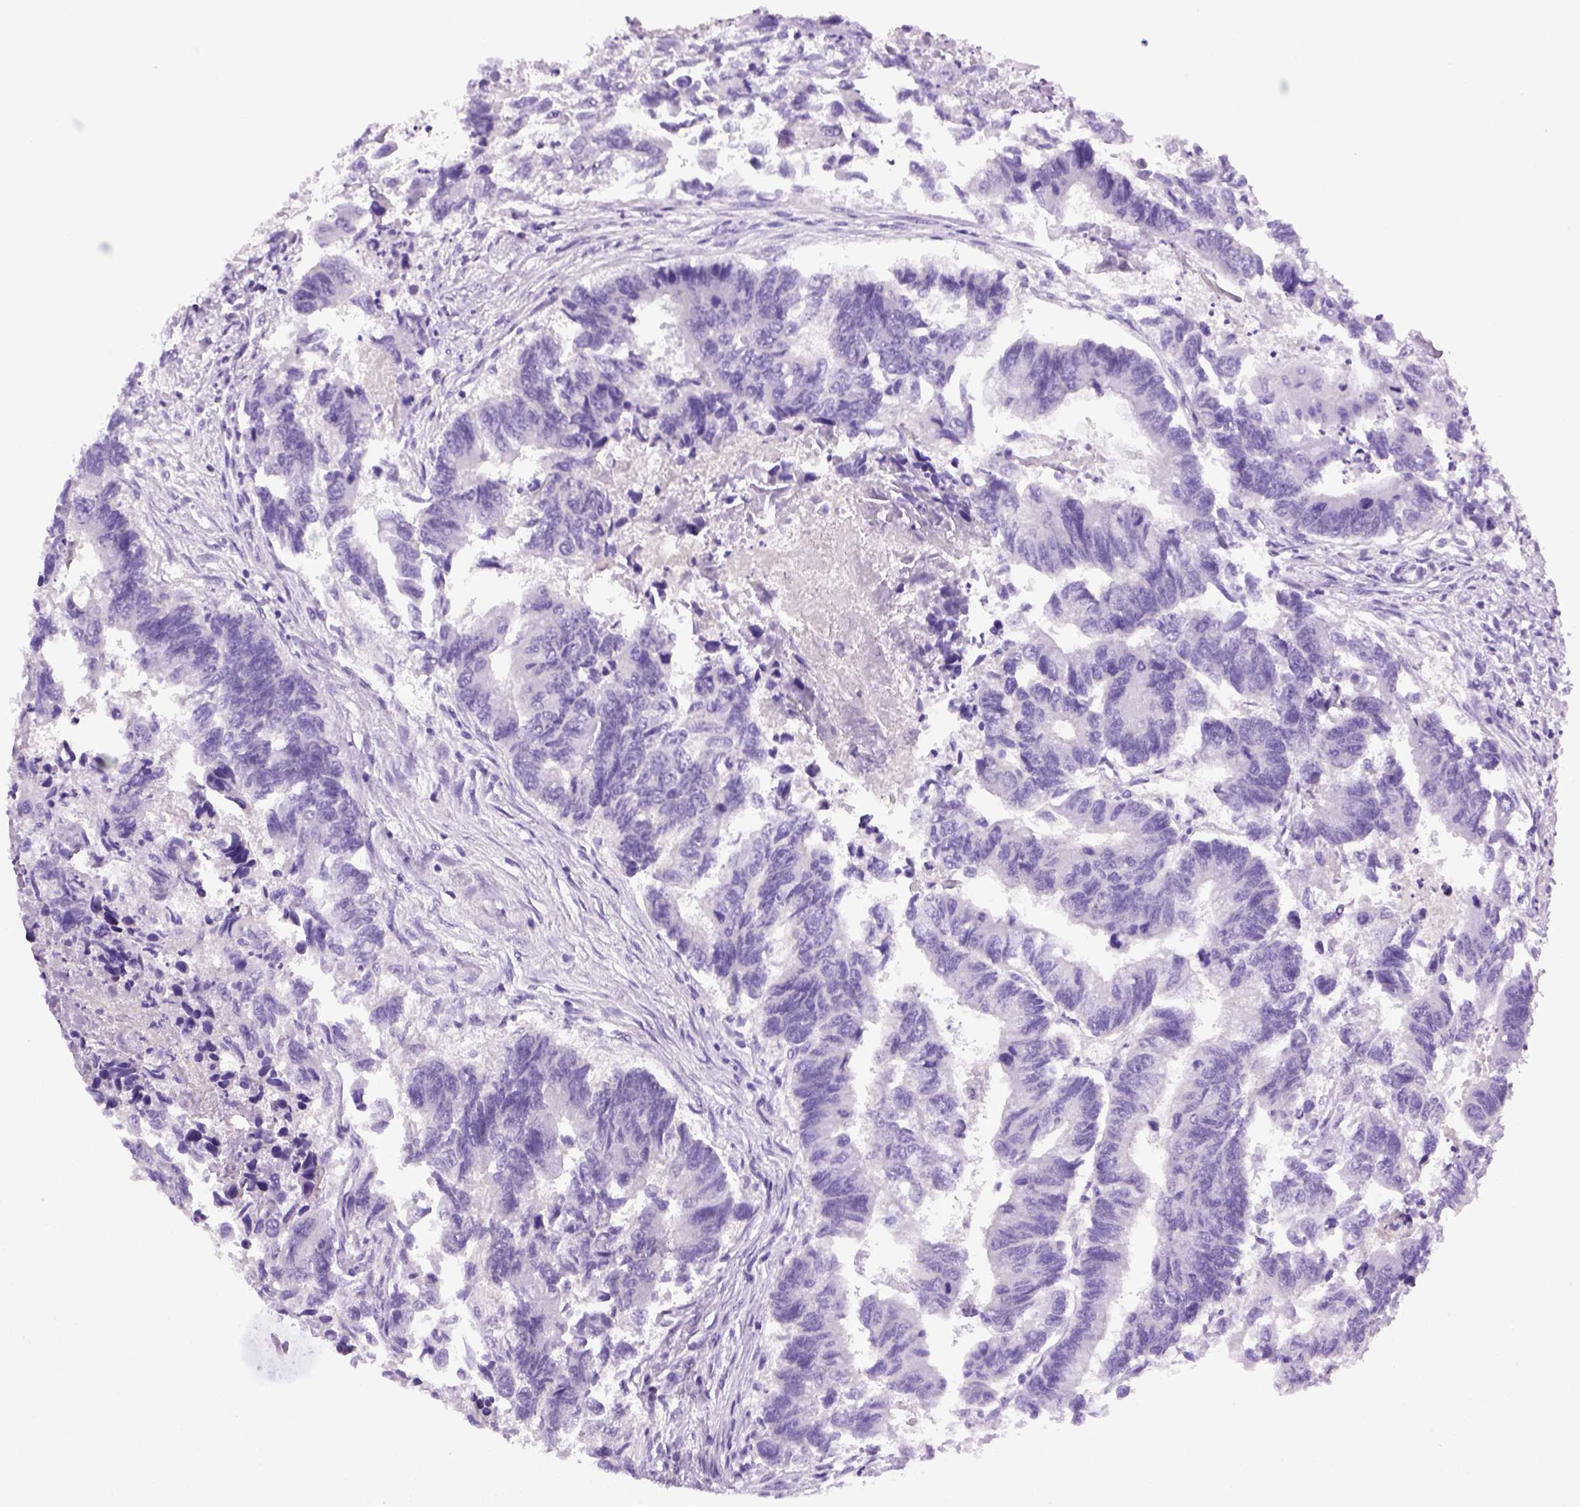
{"staining": {"intensity": "negative", "quantity": "none", "location": "none"}, "tissue": "colorectal cancer", "cell_type": "Tumor cells", "image_type": "cancer", "snomed": [{"axis": "morphology", "description": "Adenocarcinoma, NOS"}, {"axis": "topography", "description": "Colon"}], "caption": "Tumor cells are negative for protein expression in human colorectal cancer (adenocarcinoma).", "gene": "KRT71", "patient": {"sex": "female", "age": 65}}